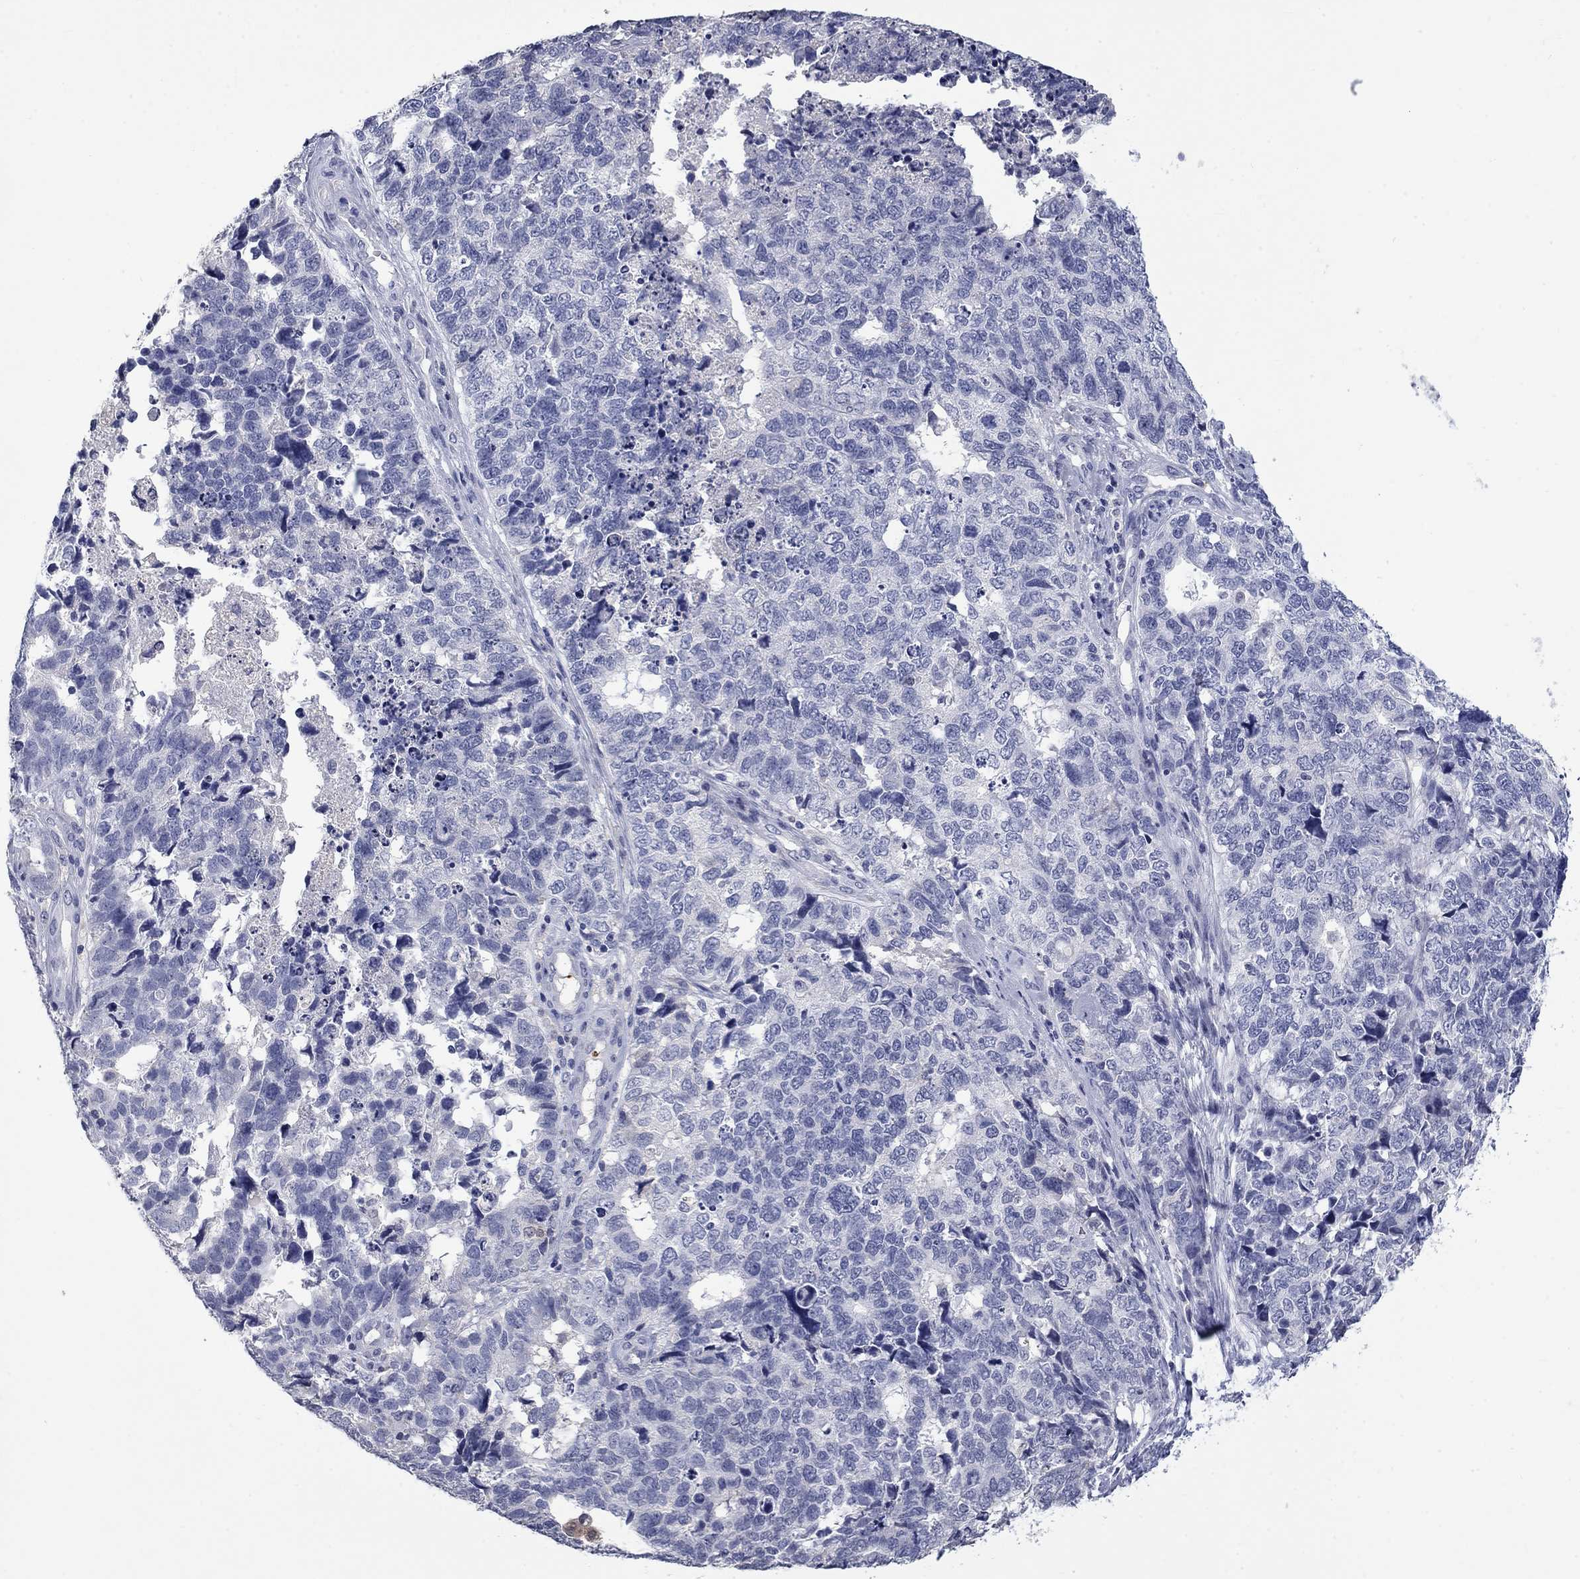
{"staining": {"intensity": "negative", "quantity": "none", "location": "none"}, "tissue": "cervical cancer", "cell_type": "Tumor cells", "image_type": "cancer", "snomed": [{"axis": "morphology", "description": "Squamous cell carcinoma, NOS"}, {"axis": "topography", "description": "Cervix"}], "caption": "Cervical squamous cell carcinoma was stained to show a protein in brown. There is no significant expression in tumor cells.", "gene": "PLEK", "patient": {"sex": "female", "age": 63}}